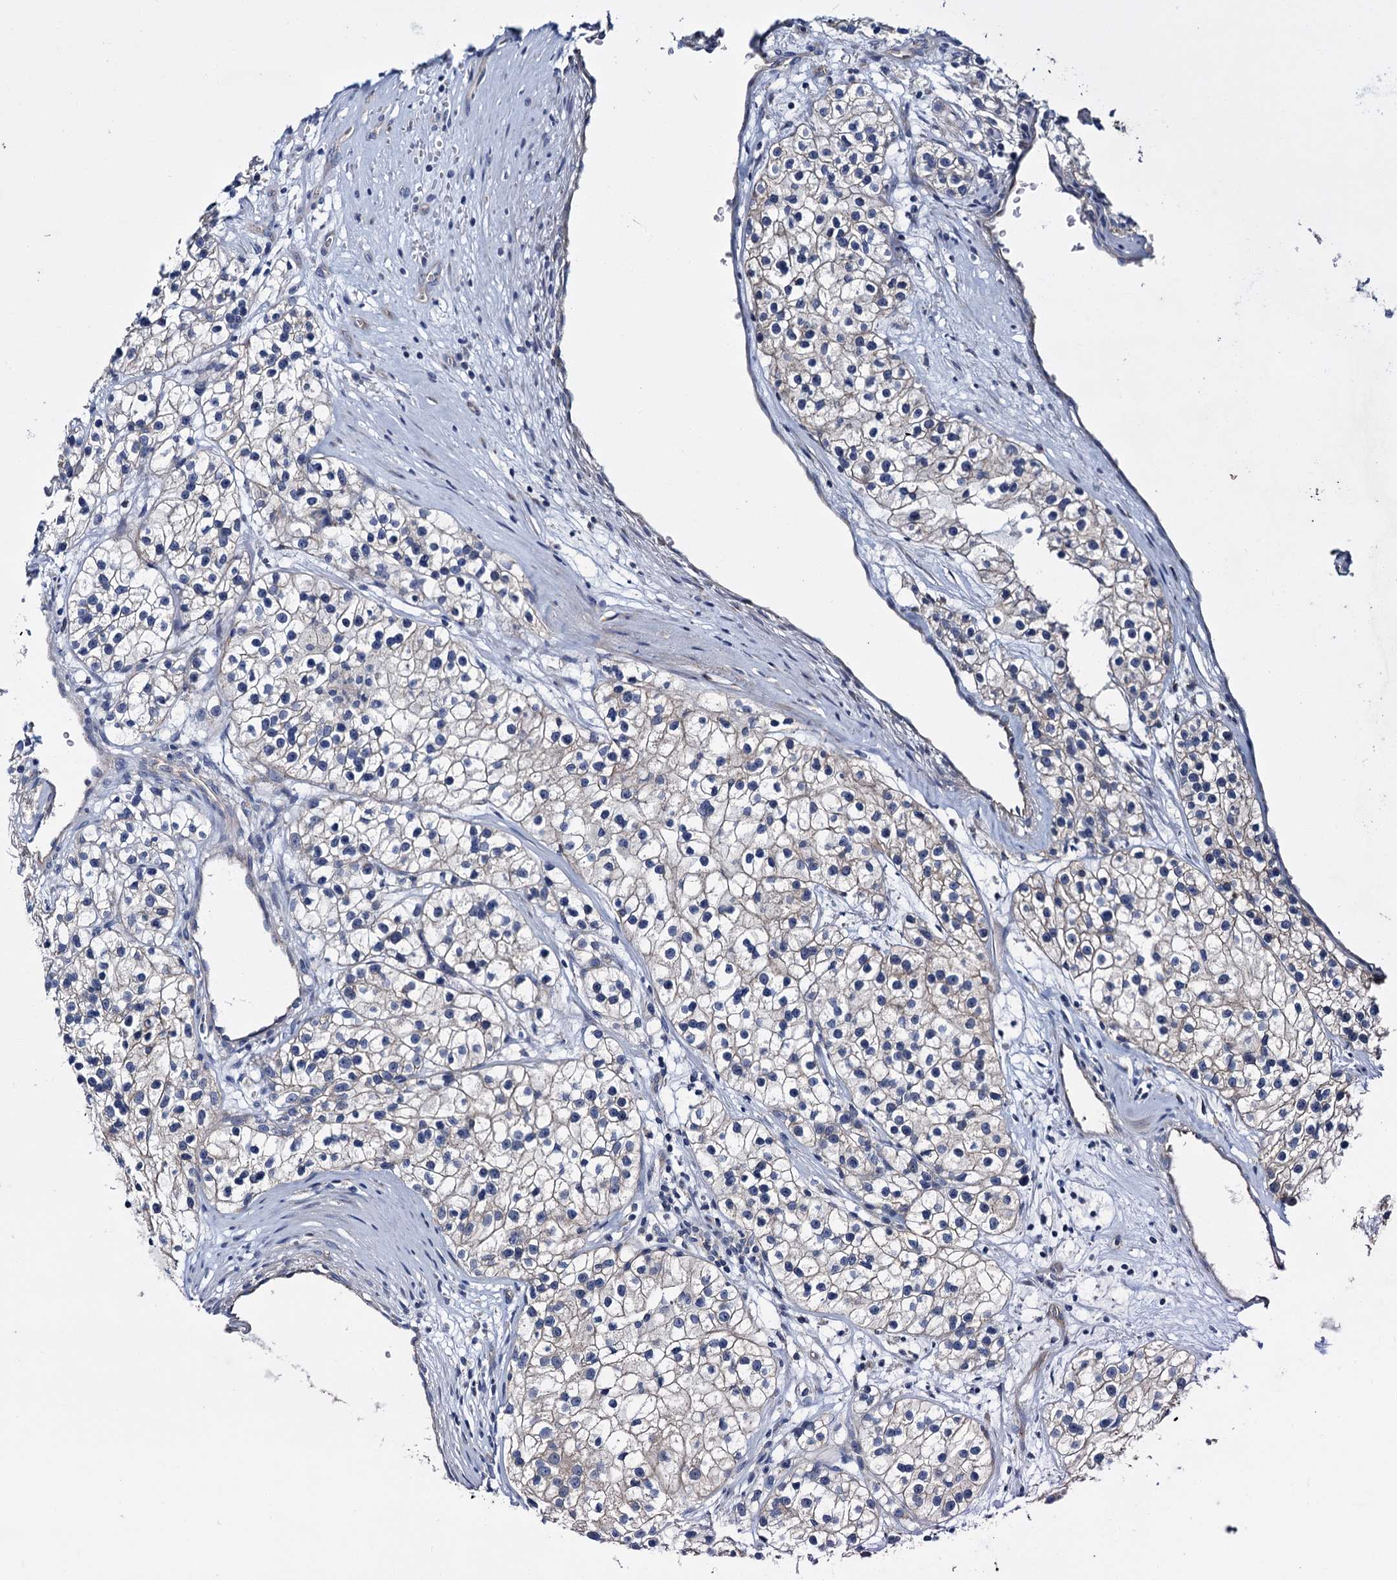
{"staining": {"intensity": "negative", "quantity": "none", "location": "none"}, "tissue": "renal cancer", "cell_type": "Tumor cells", "image_type": "cancer", "snomed": [{"axis": "morphology", "description": "Adenocarcinoma, NOS"}, {"axis": "topography", "description": "Kidney"}], "caption": "Adenocarcinoma (renal) was stained to show a protein in brown. There is no significant staining in tumor cells.", "gene": "CEP295", "patient": {"sex": "female", "age": 57}}